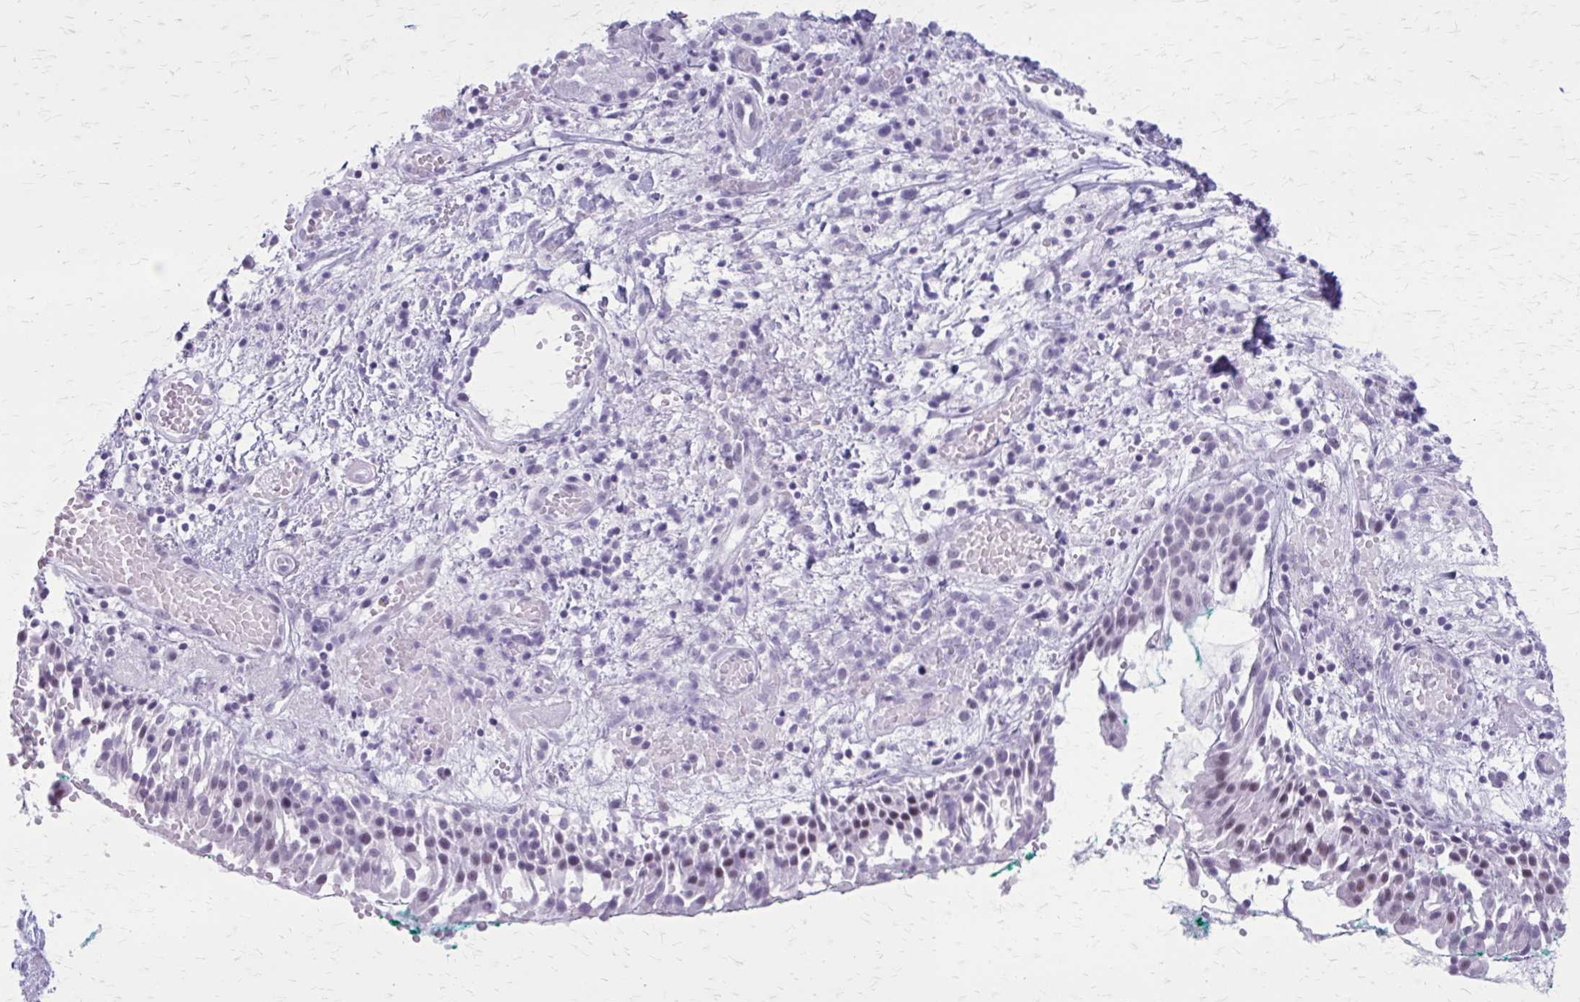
{"staining": {"intensity": "negative", "quantity": "none", "location": "none"}, "tissue": "nasopharynx", "cell_type": "Respiratory epithelial cells", "image_type": "normal", "snomed": [{"axis": "morphology", "description": "Normal tissue, NOS"}, {"axis": "morphology", "description": "Basal cell carcinoma"}, {"axis": "topography", "description": "Cartilage tissue"}, {"axis": "topography", "description": "Nasopharynx"}, {"axis": "topography", "description": "Oral tissue"}], "caption": "Respiratory epithelial cells show no significant expression in unremarkable nasopharynx.", "gene": "GAD1", "patient": {"sex": "female", "age": 77}}